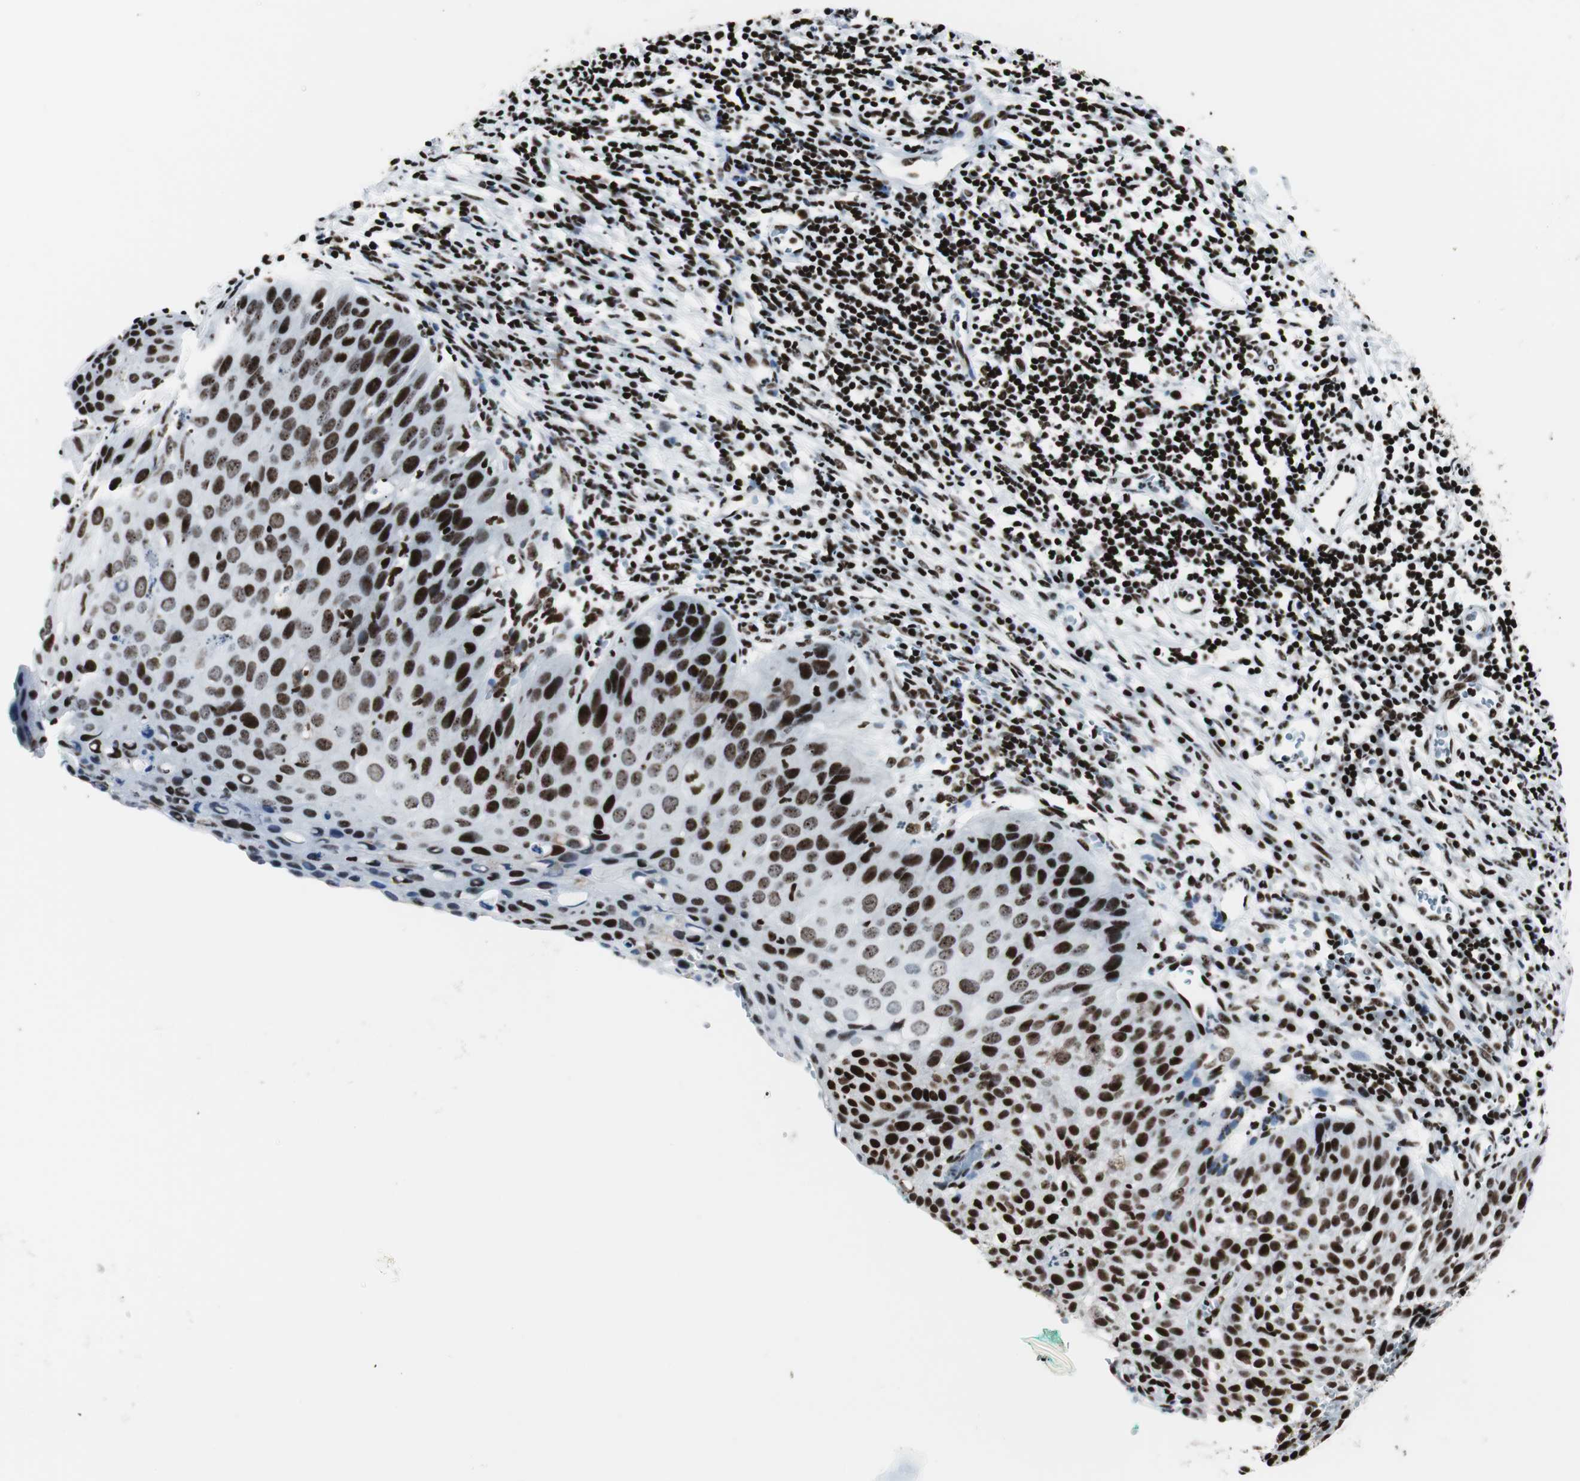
{"staining": {"intensity": "strong", "quantity": ">75%", "location": "nuclear"}, "tissue": "cervical cancer", "cell_type": "Tumor cells", "image_type": "cancer", "snomed": [{"axis": "morphology", "description": "Squamous cell carcinoma, NOS"}, {"axis": "topography", "description": "Cervix"}], "caption": "Protein analysis of cervical squamous cell carcinoma tissue reveals strong nuclear expression in approximately >75% of tumor cells. The protein is stained brown, and the nuclei are stained in blue (DAB IHC with brightfield microscopy, high magnification).", "gene": "NCL", "patient": {"sex": "female", "age": 38}}